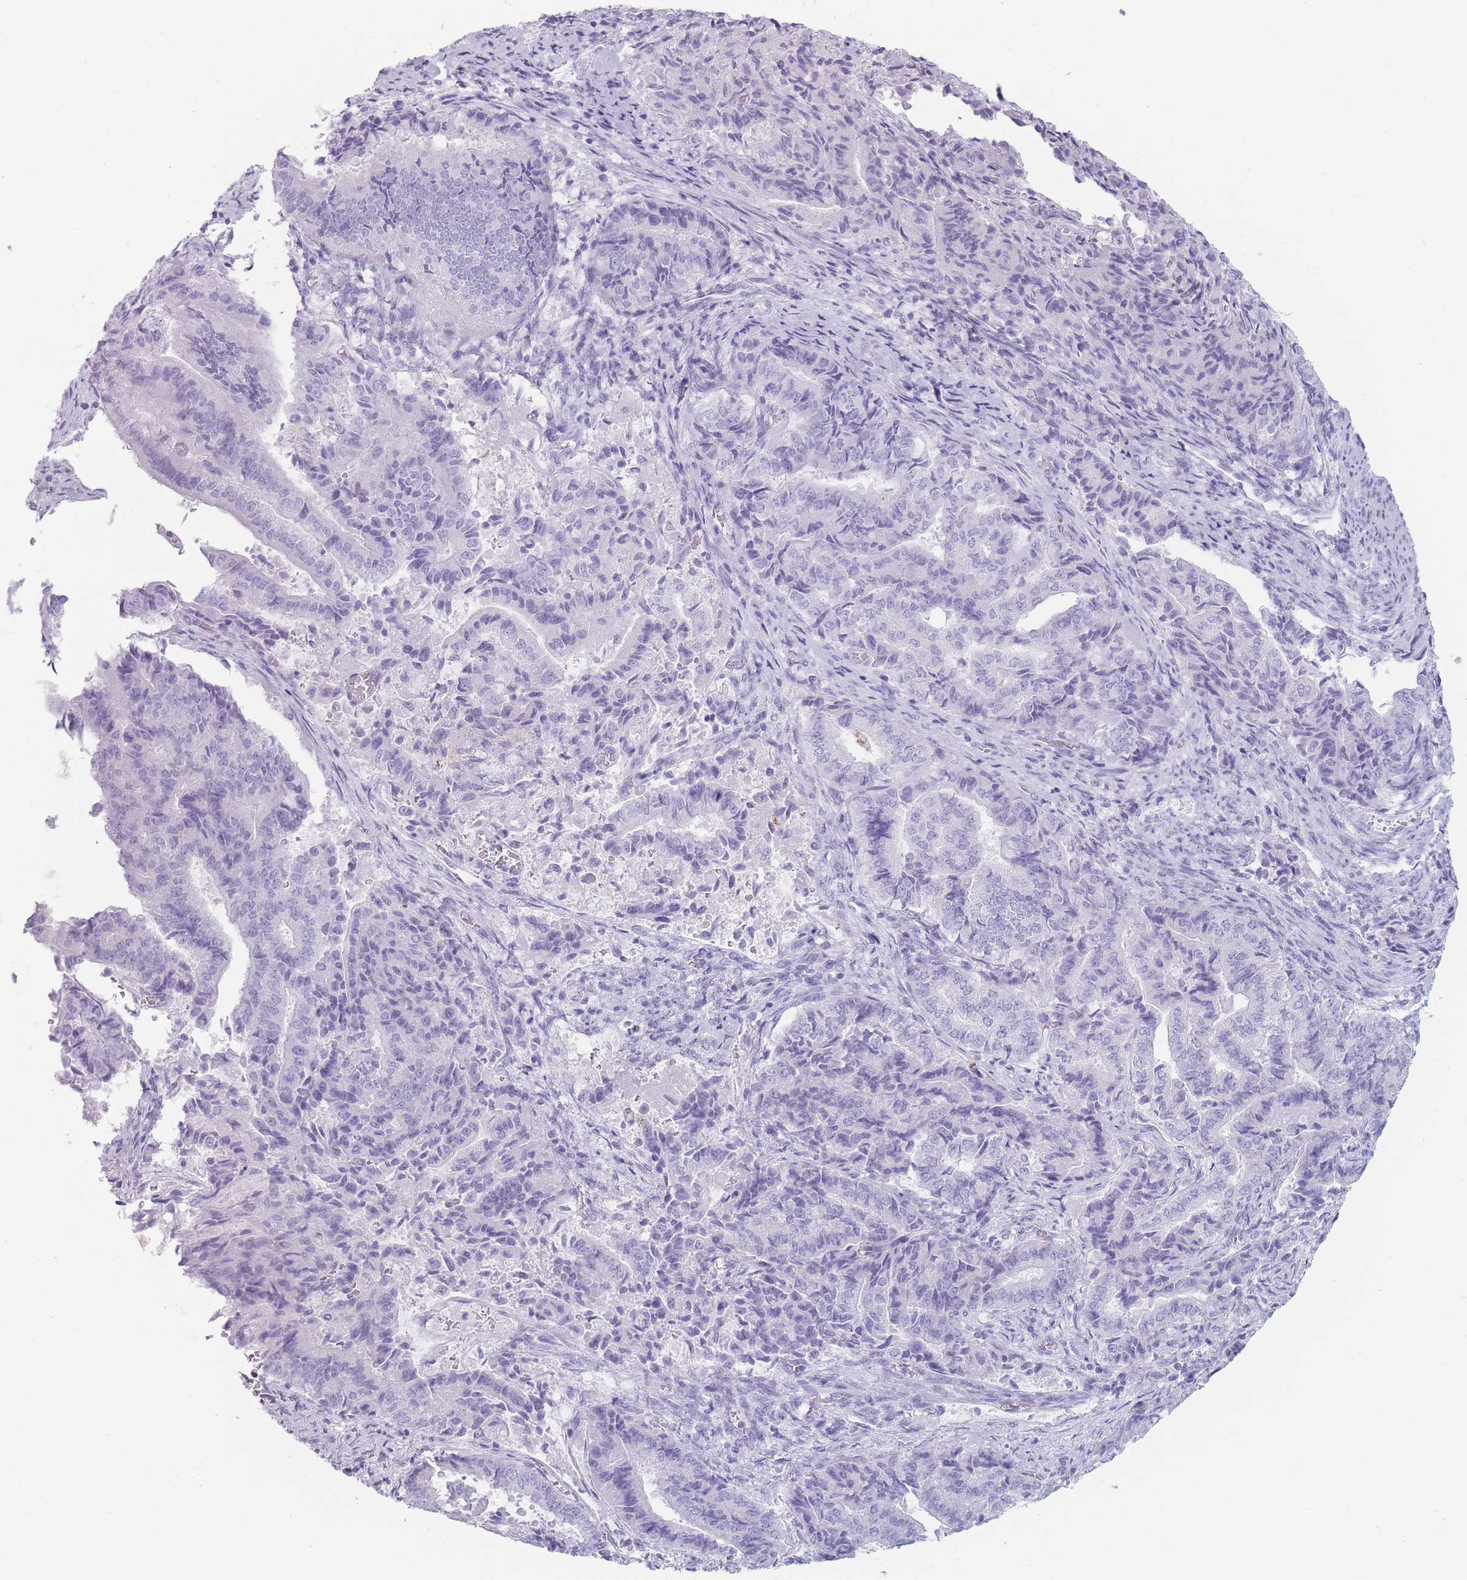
{"staining": {"intensity": "negative", "quantity": "none", "location": "none"}, "tissue": "endometrial cancer", "cell_type": "Tumor cells", "image_type": "cancer", "snomed": [{"axis": "morphology", "description": "Adenocarcinoma, NOS"}, {"axis": "topography", "description": "Endometrium"}], "caption": "This image is of endometrial cancer (adenocarcinoma) stained with immunohistochemistry to label a protein in brown with the nuclei are counter-stained blue. There is no positivity in tumor cells.", "gene": "GPR12", "patient": {"sex": "female", "age": 80}}